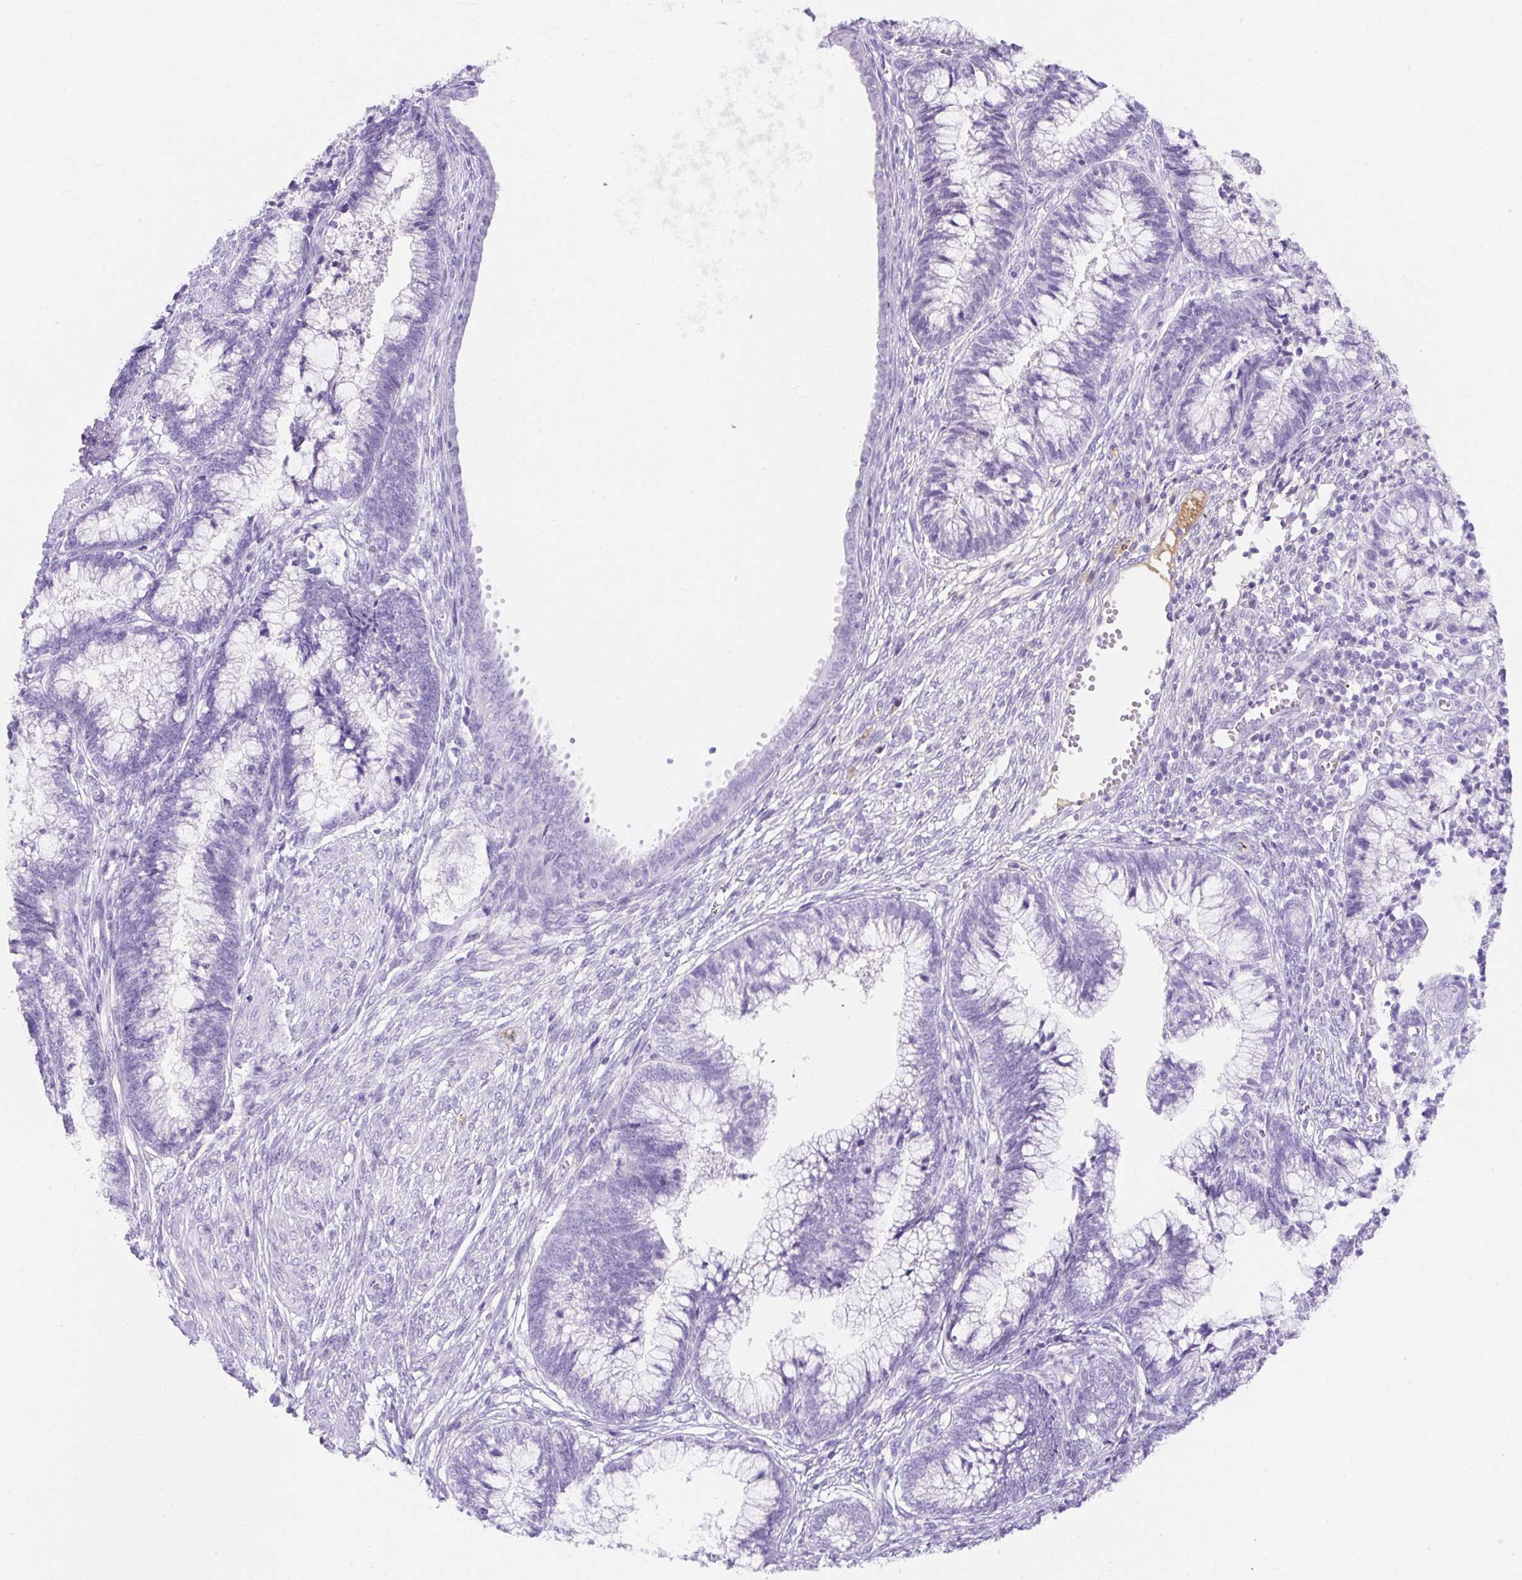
{"staining": {"intensity": "negative", "quantity": "none", "location": "none"}, "tissue": "cervical cancer", "cell_type": "Tumor cells", "image_type": "cancer", "snomed": [{"axis": "morphology", "description": "Adenocarcinoma, NOS"}, {"axis": "topography", "description": "Cervix"}], "caption": "DAB (3,3'-diaminobenzidine) immunohistochemical staining of adenocarcinoma (cervical) displays no significant positivity in tumor cells.", "gene": "APOC4-APOC2", "patient": {"sex": "female", "age": 44}}